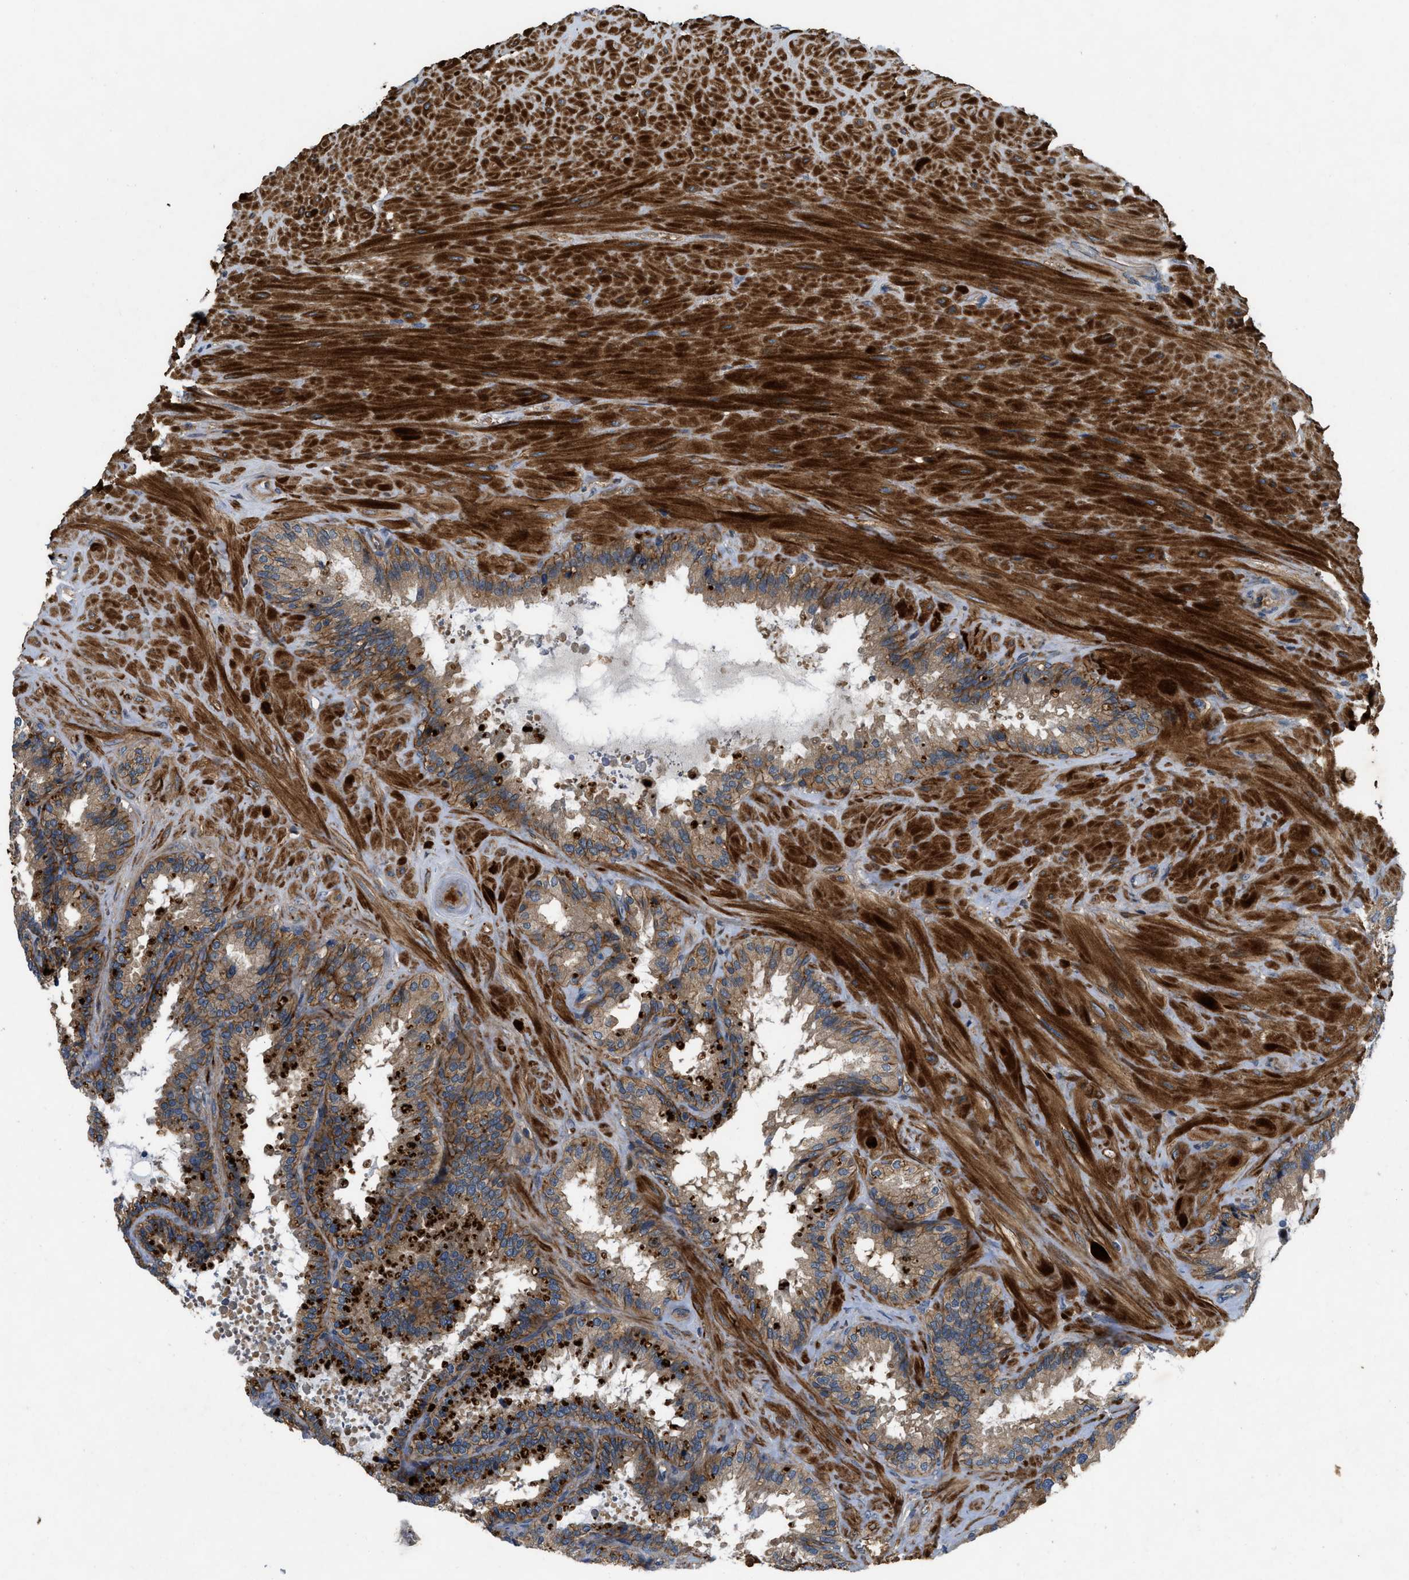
{"staining": {"intensity": "moderate", "quantity": ">75%", "location": "cytoplasmic/membranous"}, "tissue": "seminal vesicle", "cell_type": "Glandular cells", "image_type": "normal", "snomed": [{"axis": "morphology", "description": "Normal tissue, NOS"}, {"axis": "topography", "description": "Seminal veicle"}], "caption": "Immunohistochemistry (IHC) histopathology image of benign seminal vesicle: human seminal vesicle stained using immunohistochemistry displays medium levels of moderate protein expression localized specifically in the cytoplasmic/membranous of glandular cells, appearing as a cytoplasmic/membranous brown color.", "gene": "CNNM3", "patient": {"sex": "male", "age": 46}}